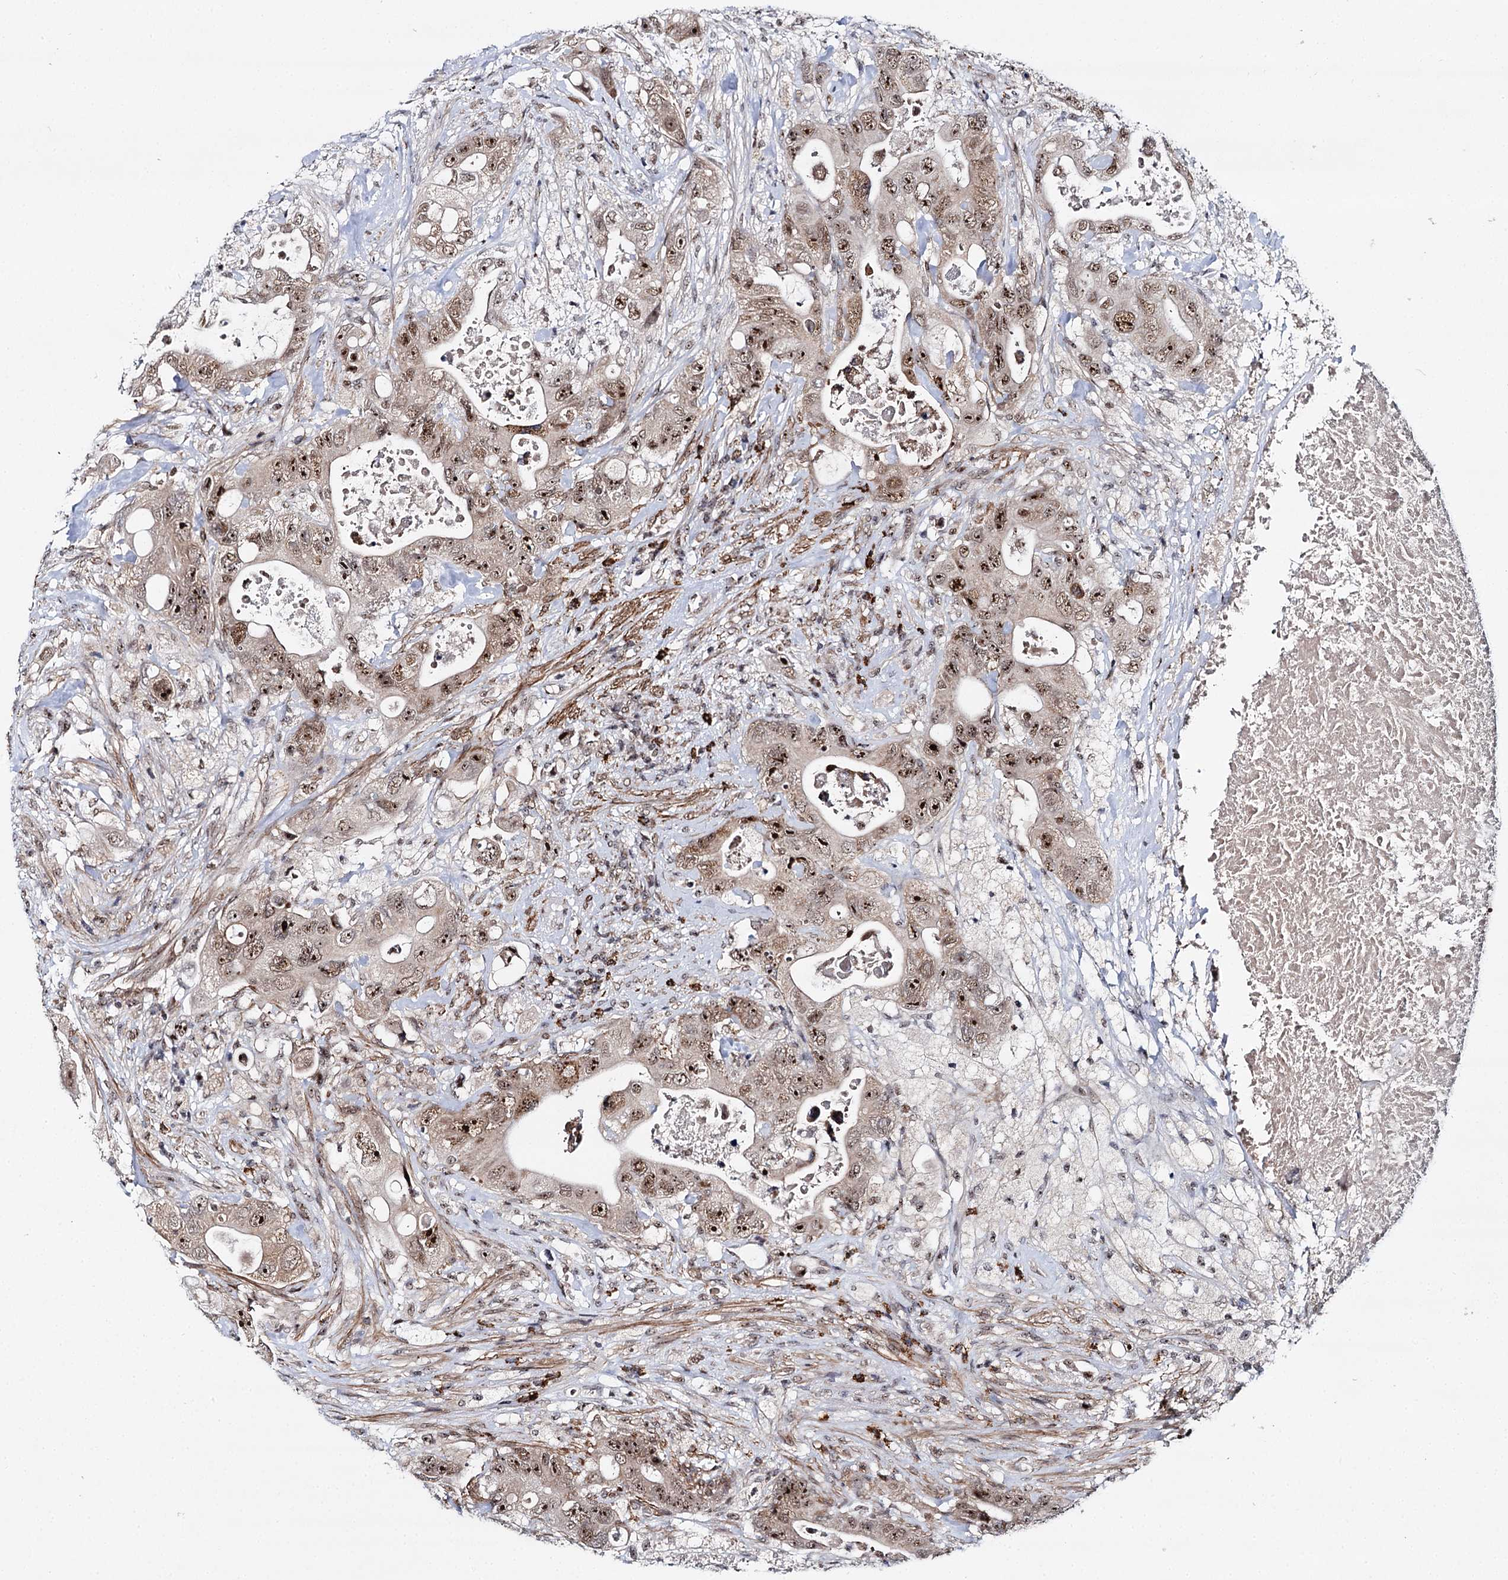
{"staining": {"intensity": "strong", "quantity": ">75%", "location": "nuclear"}, "tissue": "colorectal cancer", "cell_type": "Tumor cells", "image_type": "cancer", "snomed": [{"axis": "morphology", "description": "Adenocarcinoma, NOS"}, {"axis": "topography", "description": "Colon"}], "caption": "Human colorectal cancer stained with a protein marker displays strong staining in tumor cells.", "gene": "BUD13", "patient": {"sex": "female", "age": 46}}